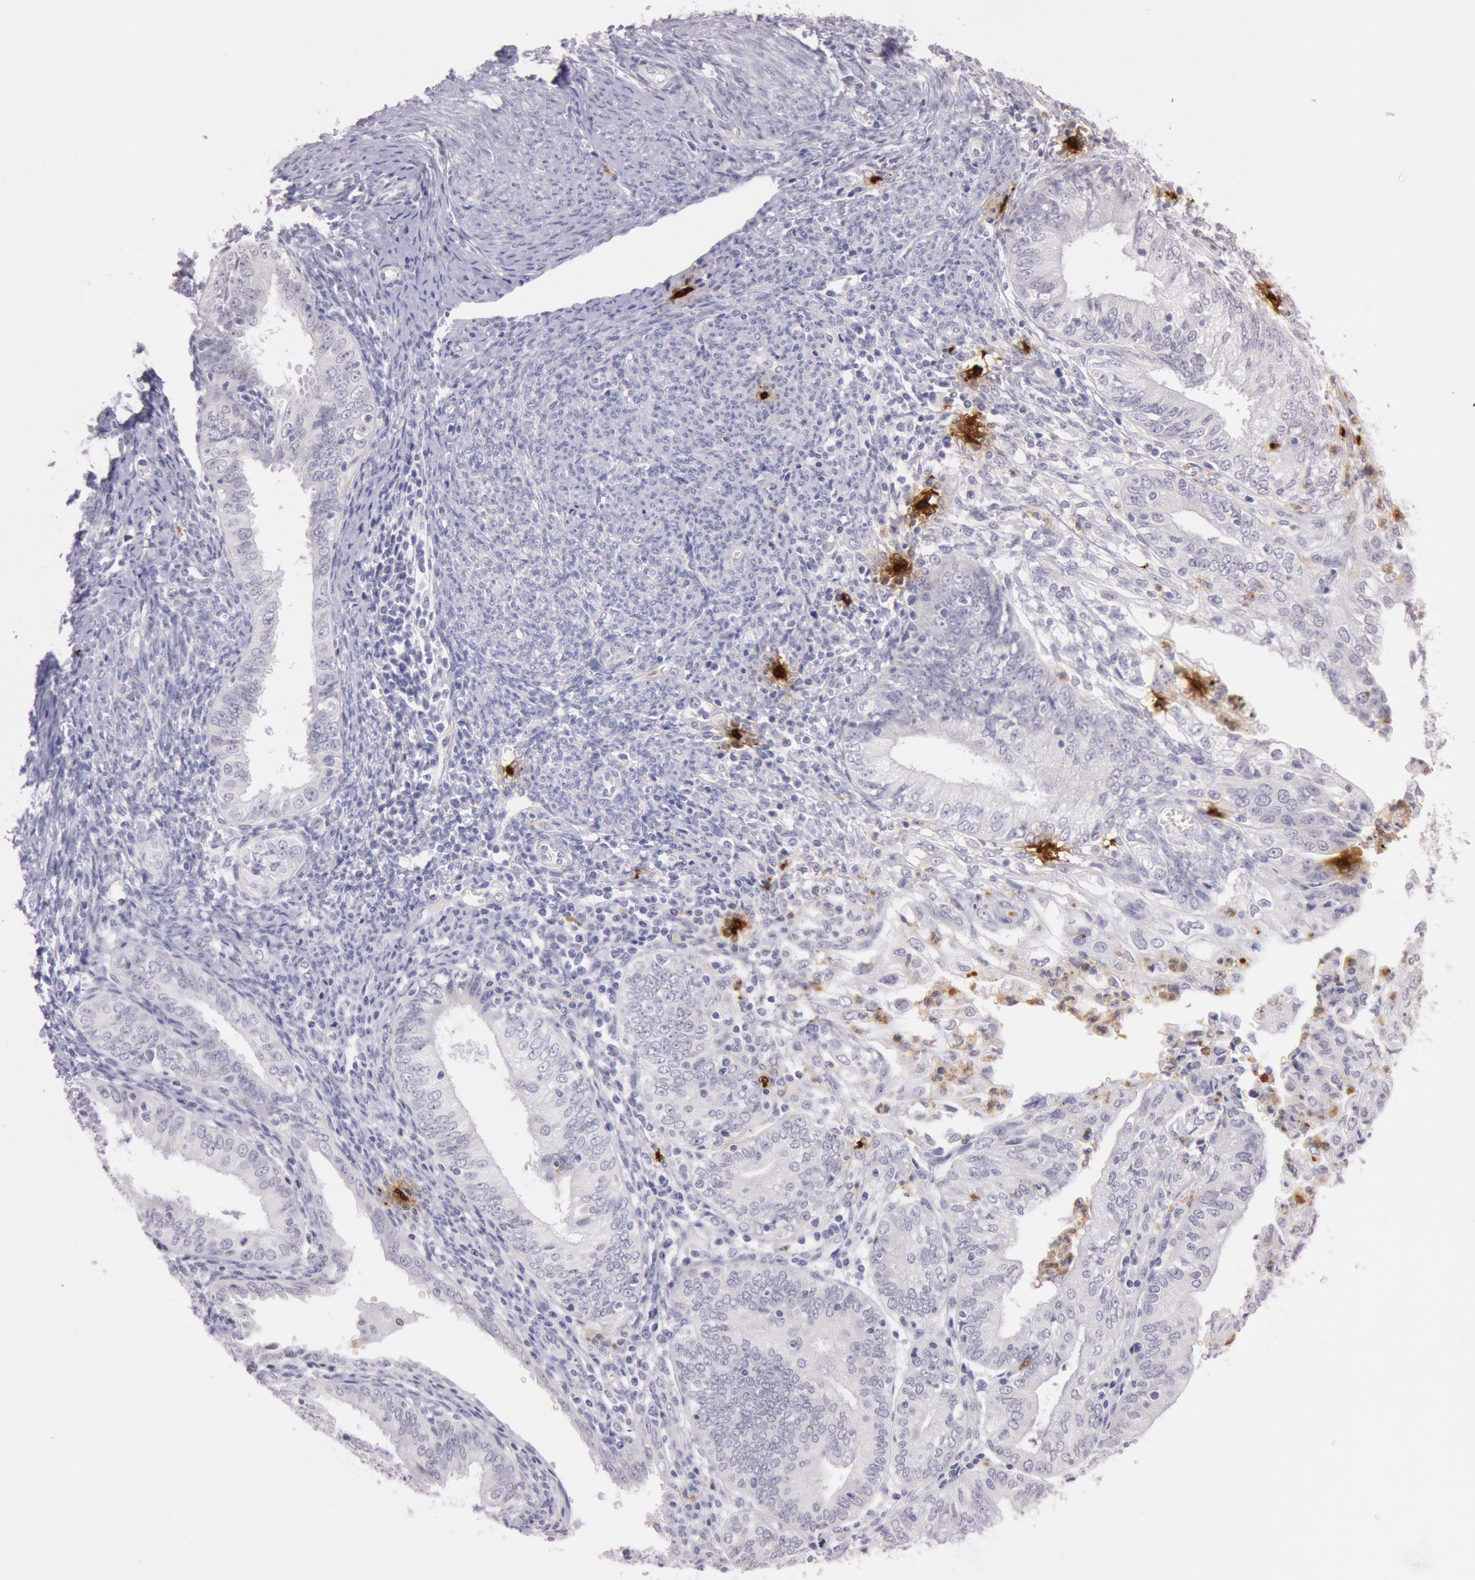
{"staining": {"intensity": "negative", "quantity": "none", "location": "none"}, "tissue": "endometrial cancer", "cell_type": "Tumor cells", "image_type": "cancer", "snomed": [{"axis": "morphology", "description": "Adenocarcinoma, NOS"}, {"axis": "topography", "description": "Endometrium"}], "caption": "The IHC image has no significant positivity in tumor cells of endometrial cancer (adenocarcinoma) tissue. (DAB (3,3'-diaminobenzidine) immunohistochemistry with hematoxylin counter stain).", "gene": "KDM6A", "patient": {"sex": "female", "age": 55}}